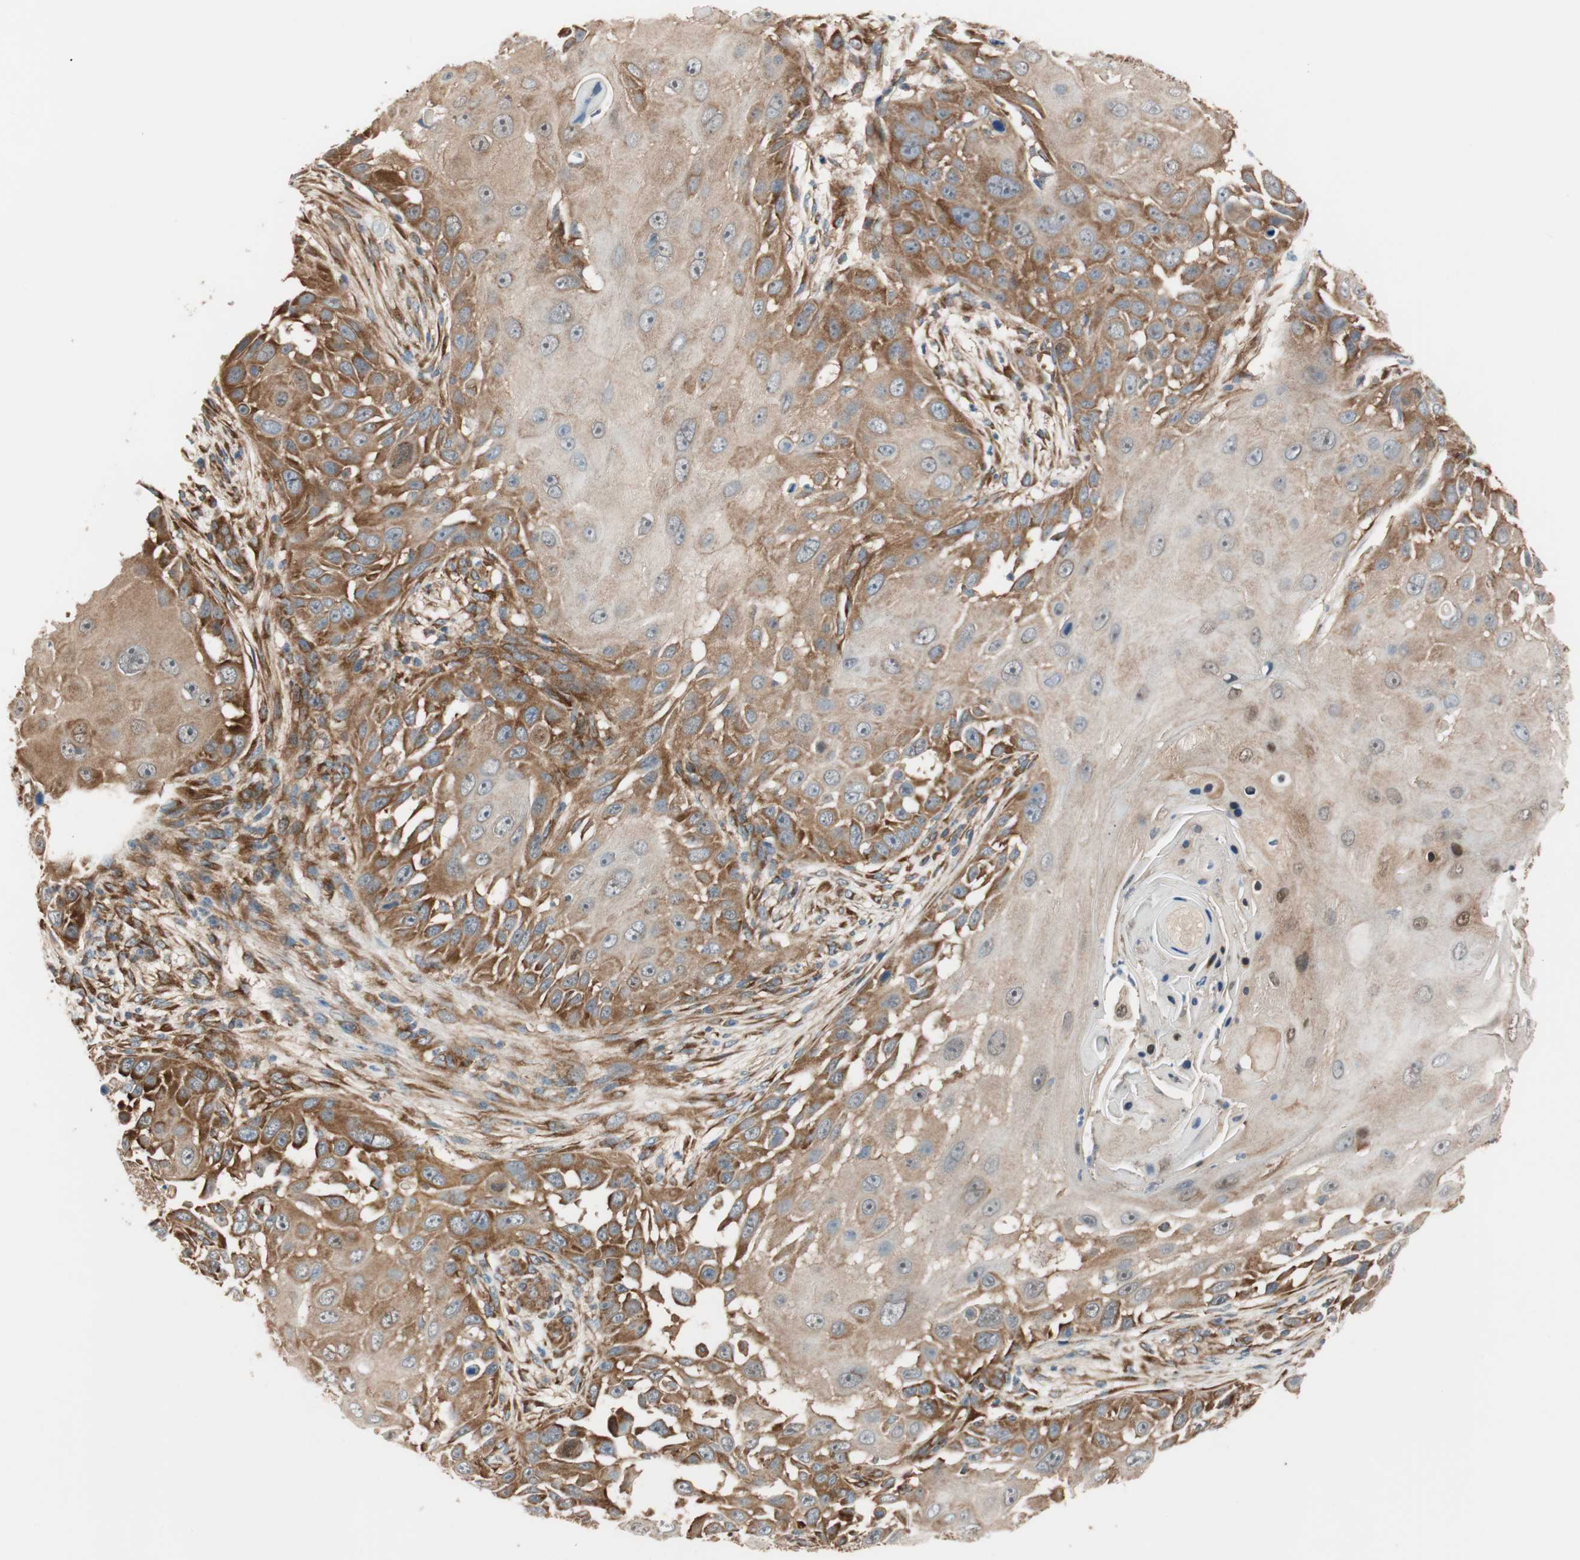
{"staining": {"intensity": "strong", "quantity": "25%-75%", "location": "cytoplasmic/membranous"}, "tissue": "skin cancer", "cell_type": "Tumor cells", "image_type": "cancer", "snomed": [{"axis": "morphology", "description": "Squamous cell carcinoma, NOS"}, {"axis": "topography", "description": "Skin"}], "caption": "This is an image of IHC staining of squamous cell carcinoma (skin), which shows strong positivity in the cytoplasmic/membranous of tumor cells.", "gene": "WASL", "patient": {"sex": "female", "age": 44}}